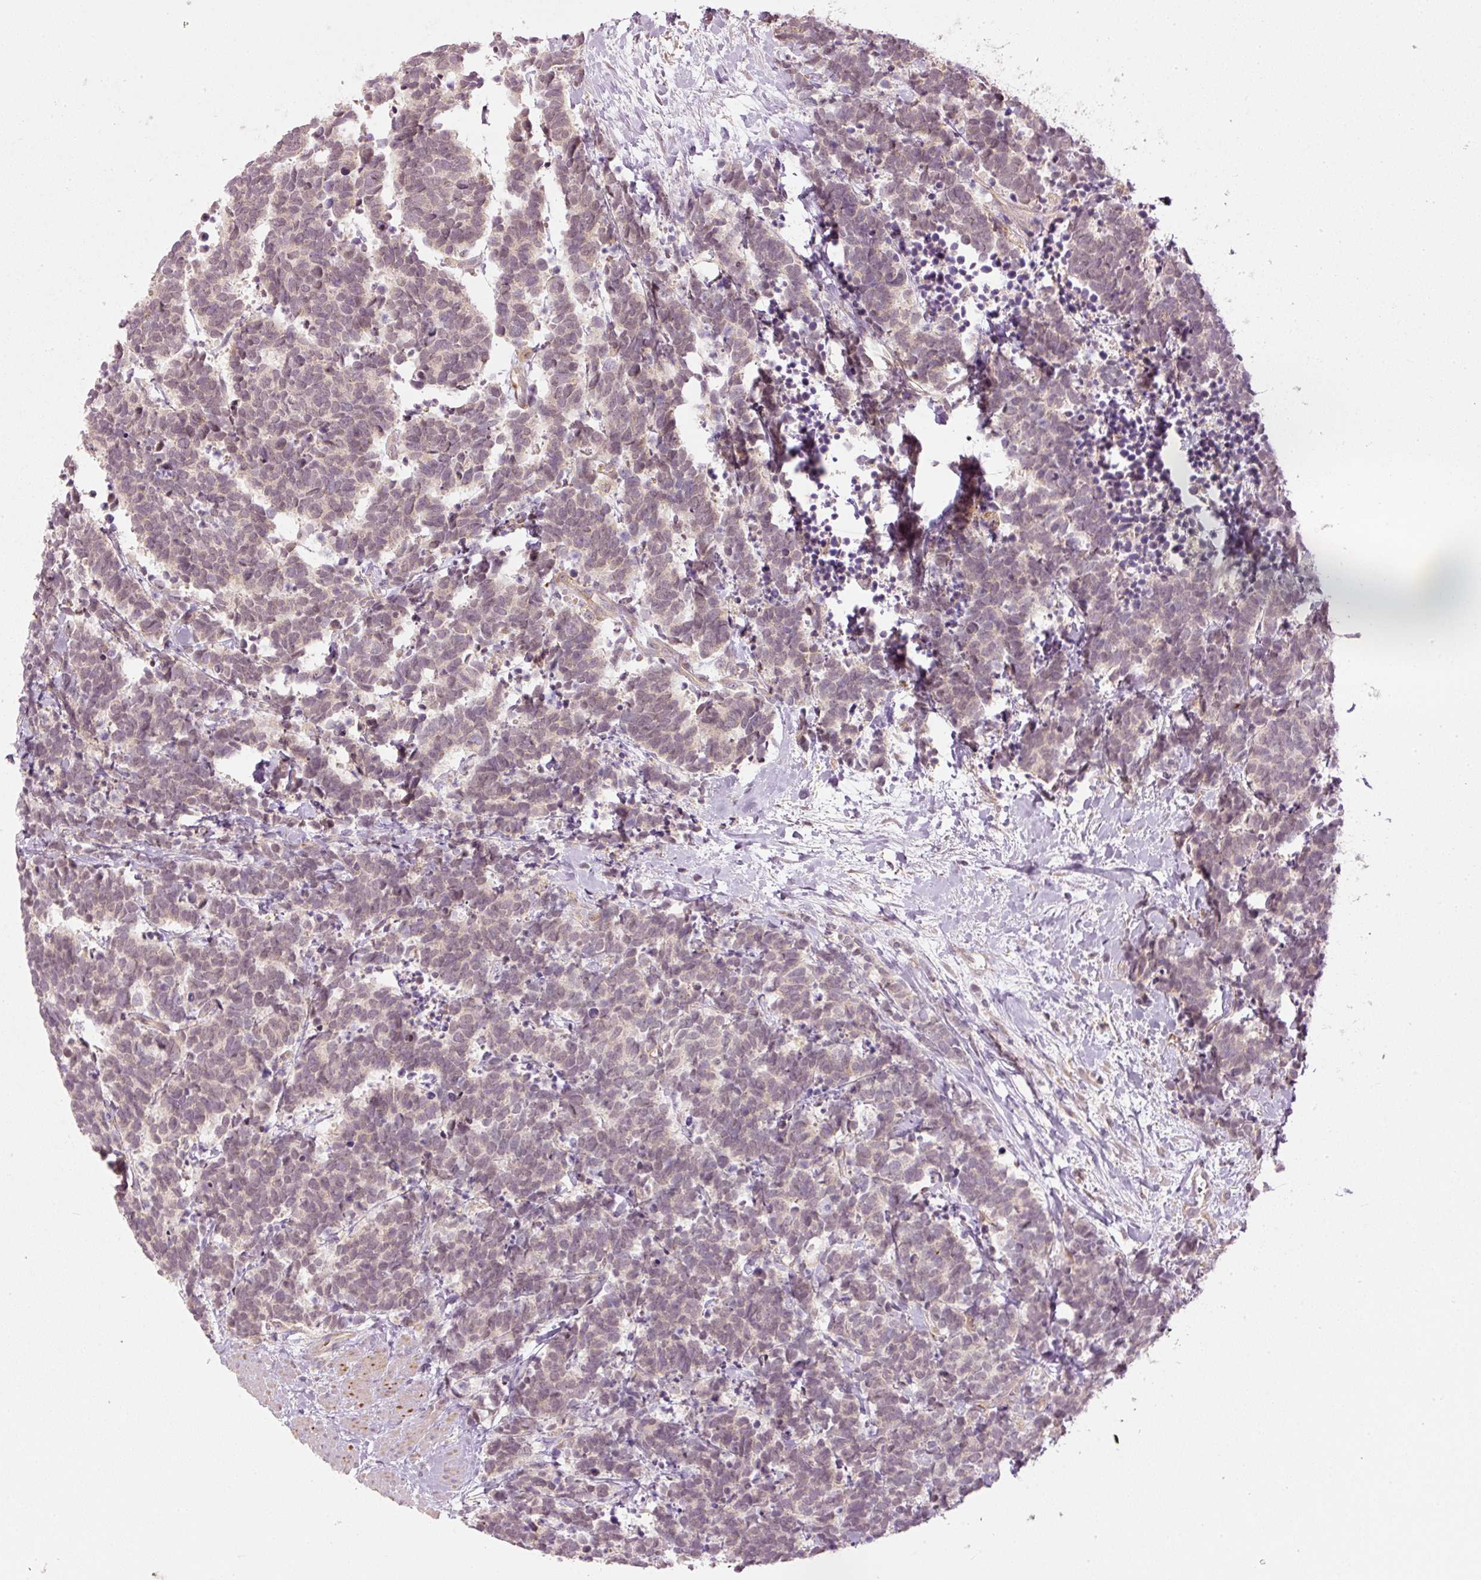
{"staining": {"intensity": "weak", "quantity": "25%-75%", "location": "nuclear"}, "tissue": "carcinoid", "cell_type": "Tumor cells", "image_type": "cancer", "snomed": [{"axis": "morphology", "description": "Carcinoma, NOS"}, {"axis": "morphology", "description": "Carcinoid, malignant, NOS"}, {"axis": "topography", "description": "Prostate"}], "caption": "Immunohistochemical staining of carcinoid demonstrates weak nuclear protein positivity in about 25%-75% of tumor cells.", "gene": "CDC20B", "patient": {"sex": "male", "age": 57}}